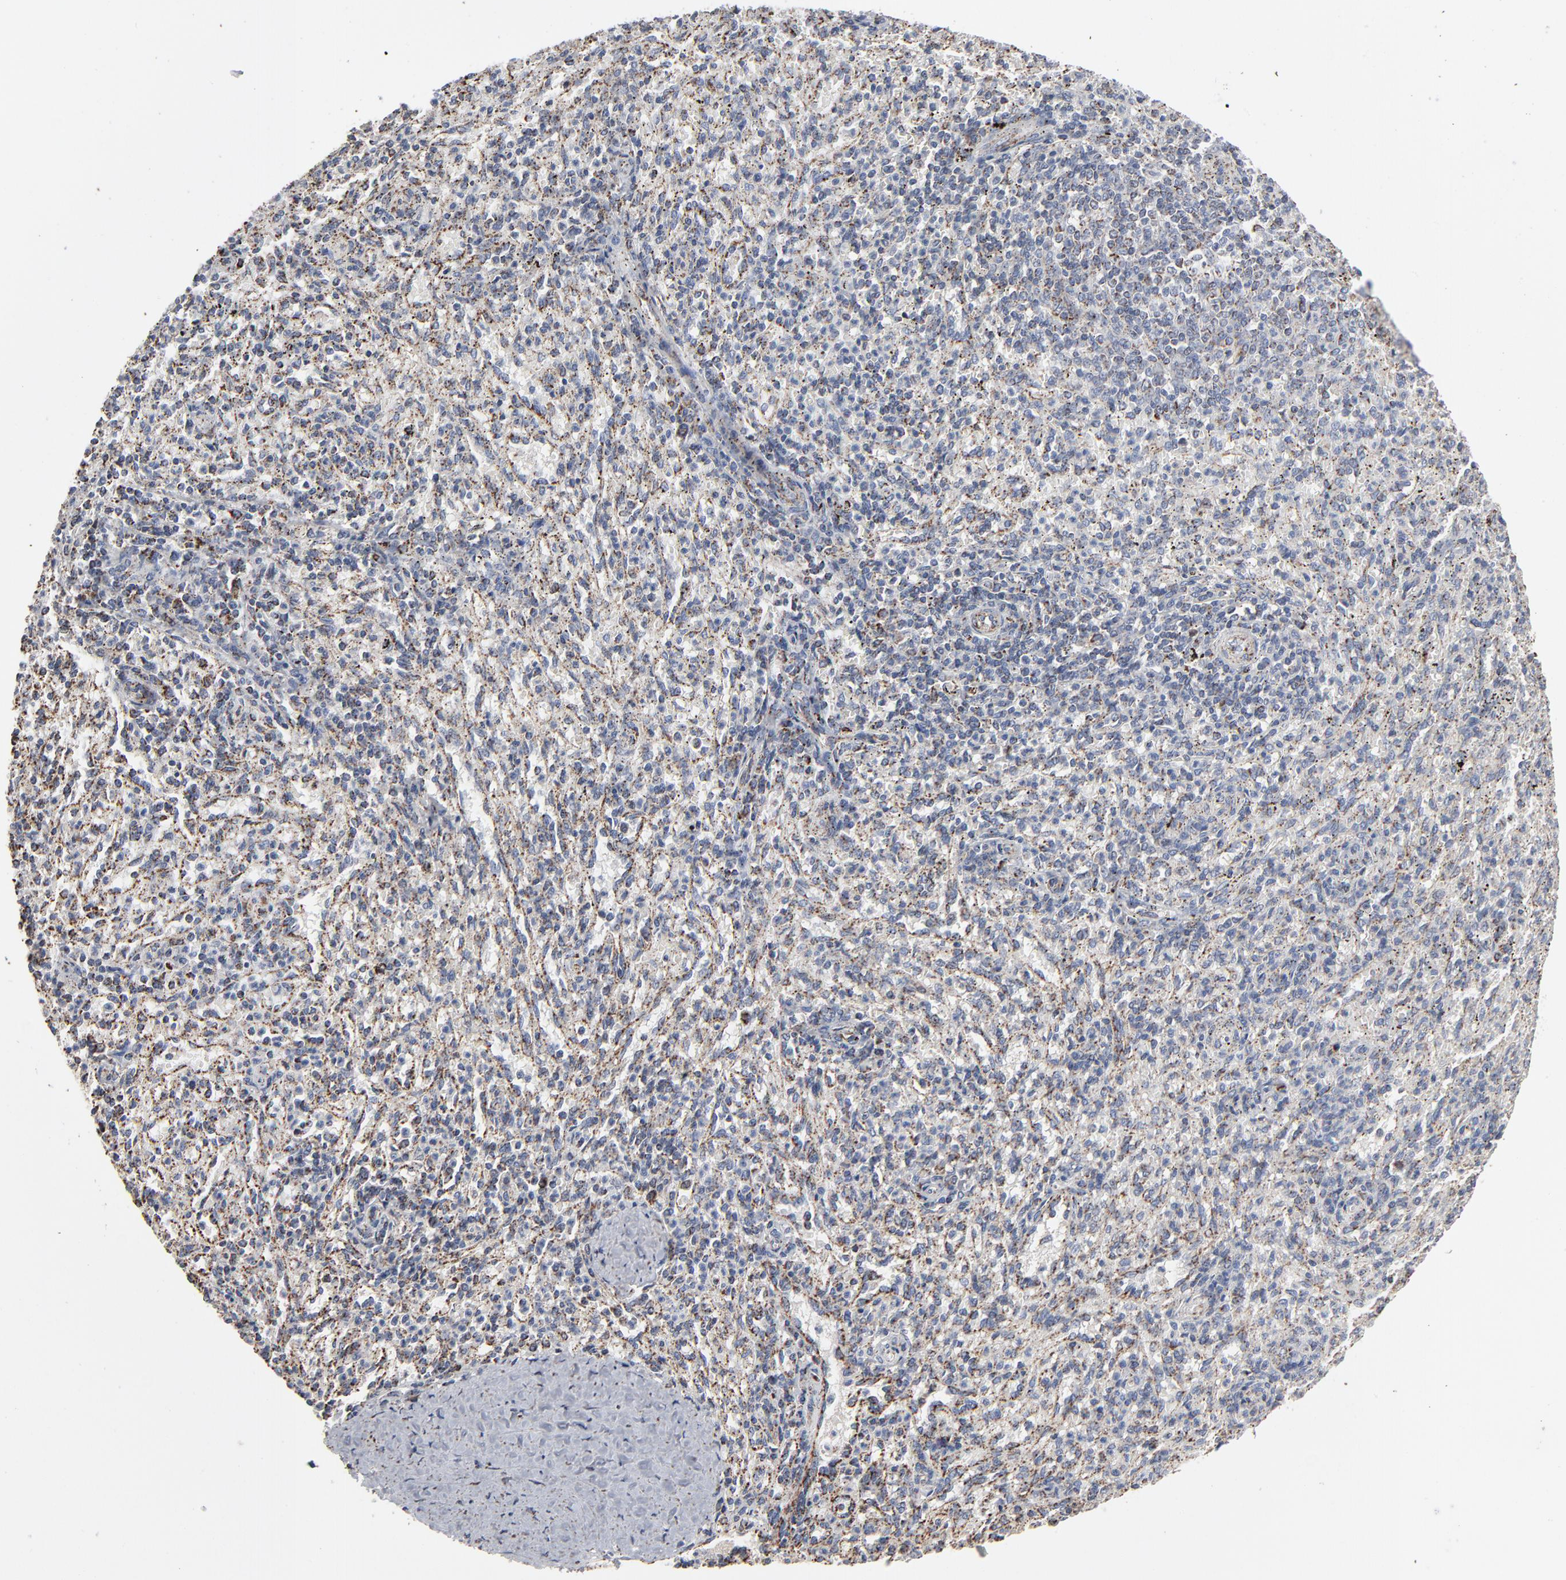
{"staining": {"intensity": "moderate", "quantity": "25%-75%", "location": "cytoplasmic/membranous"}, "tissue": "spleen", "cell_type": "Cells in red pulp", "image_type": "normal", "snomed": [{"axis": "morphology", "description": "Normal tissue, NOS"}, {"axis": "topography", "description": "Spleen"}], "caption": "Brown immunohistochemical staining in unremarkable spleen reveals moderate cytoplasmic/membranous staining in about 25%-75% of cells in red pulp. (DAB (3,3'-diaminobenzidine) IHC, brown staining for protein, blue staining for nuclei).", "gene": "UQCRC1", "patient": {"sex": "female", "age": 10}}